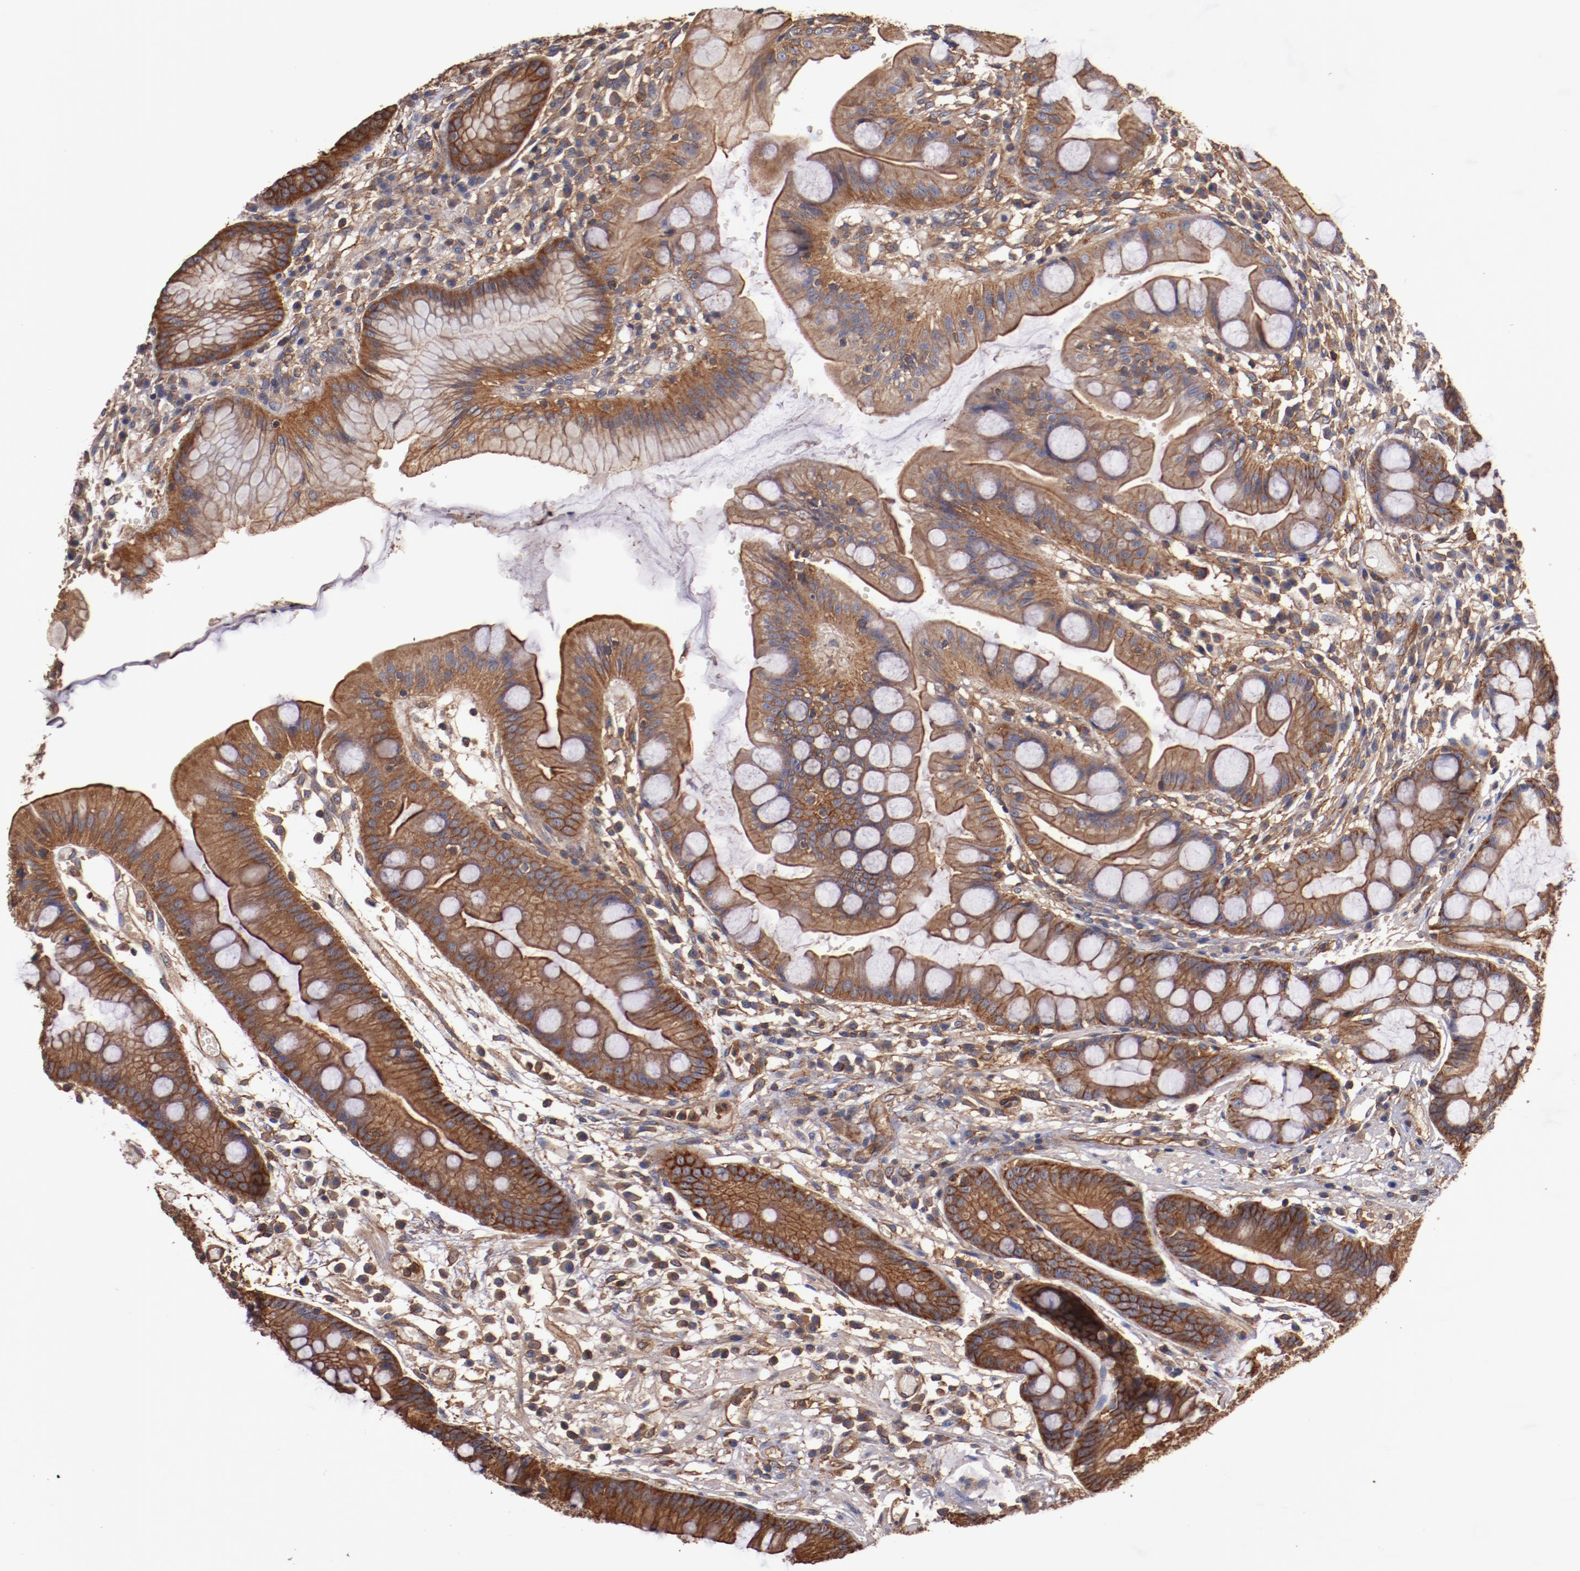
{"staining": {"intensity": "strong", "quantity": ">75%", "location": "cytoplasmic/membranous"}, "tissue": "stomach", "cell_type": "Glandular cells", "image_type": "normal", "snomed": [{"axis": "morphology", "description": "Normal tissue, NOS"}, {"axis": "morphology", "description": "Inflammation, NOS"}, {"axis": "topography", "description": "Stomach, lower"}], "caption": "Immunohistochemistry histopathology image of normal human stomach stained for a protein (brown), which demonstrates high levels of strong cytoplasmic/membranous expression in approximately >75% of glandular cells.", "gene": "TMOD3", "patient": {"sex": "male", "age": 59}}